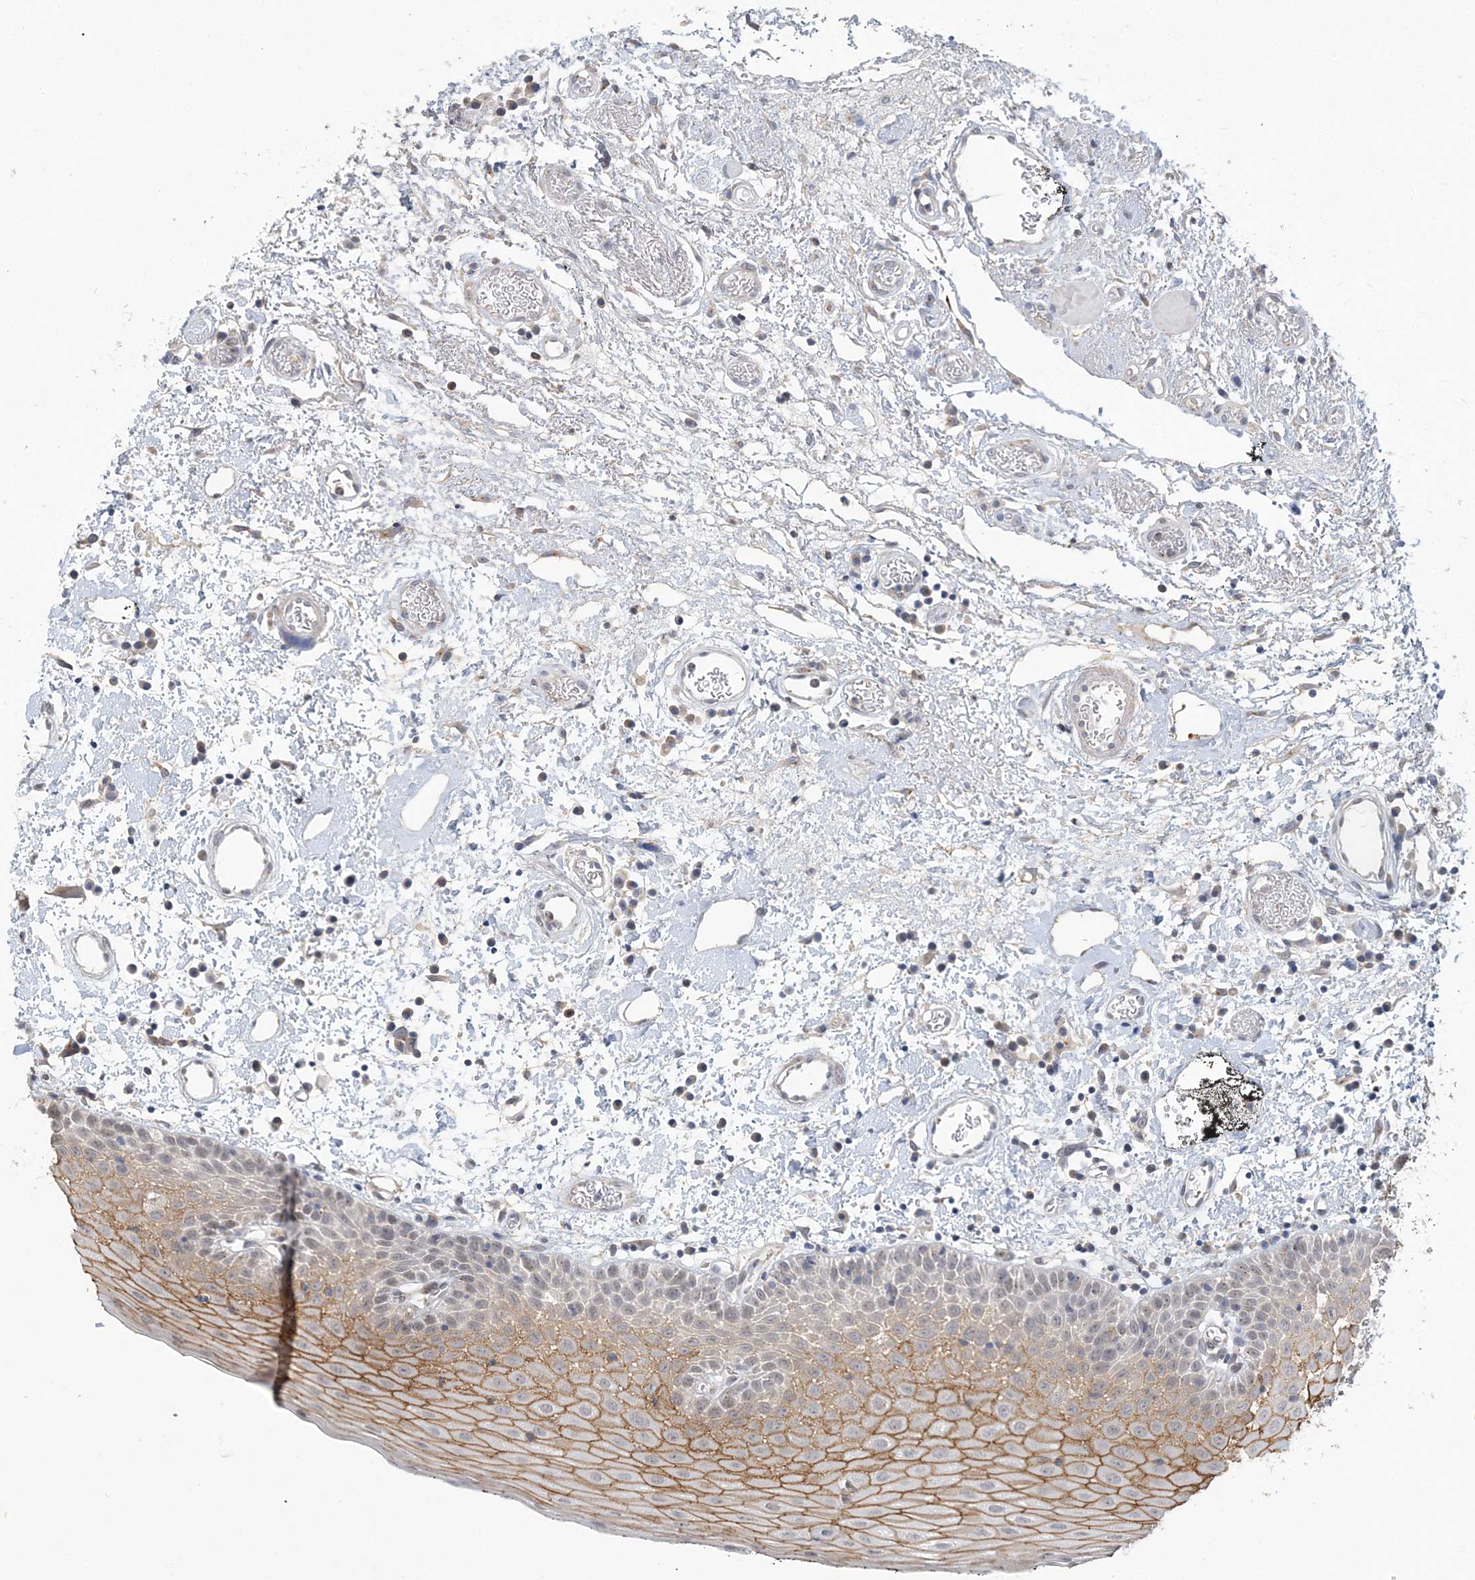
{"staining": {"intensity": "moderate", "quantity": "25%-75%", "location": "cytoplasmic/membranous,nuclear"}, "tissue": "oral mucosa", "cell_type": "Squamous epithelial cells", "image_type": "normal", "snomed": [{"axis": "morphology", "description": "Normal tissue, NOS"}, {"axis": "topography", "description": "Oral tissue"}], "caption": "Immunohistochemical staining of normal human oral mucosa exhibits medium levels of moderate cytoplasmic/membranous,nuclear positivity in about 25%-75% of squamous epithelial cells.", "gene": "ANKRD35", "patient": {"sex": "male", "age": 74}}